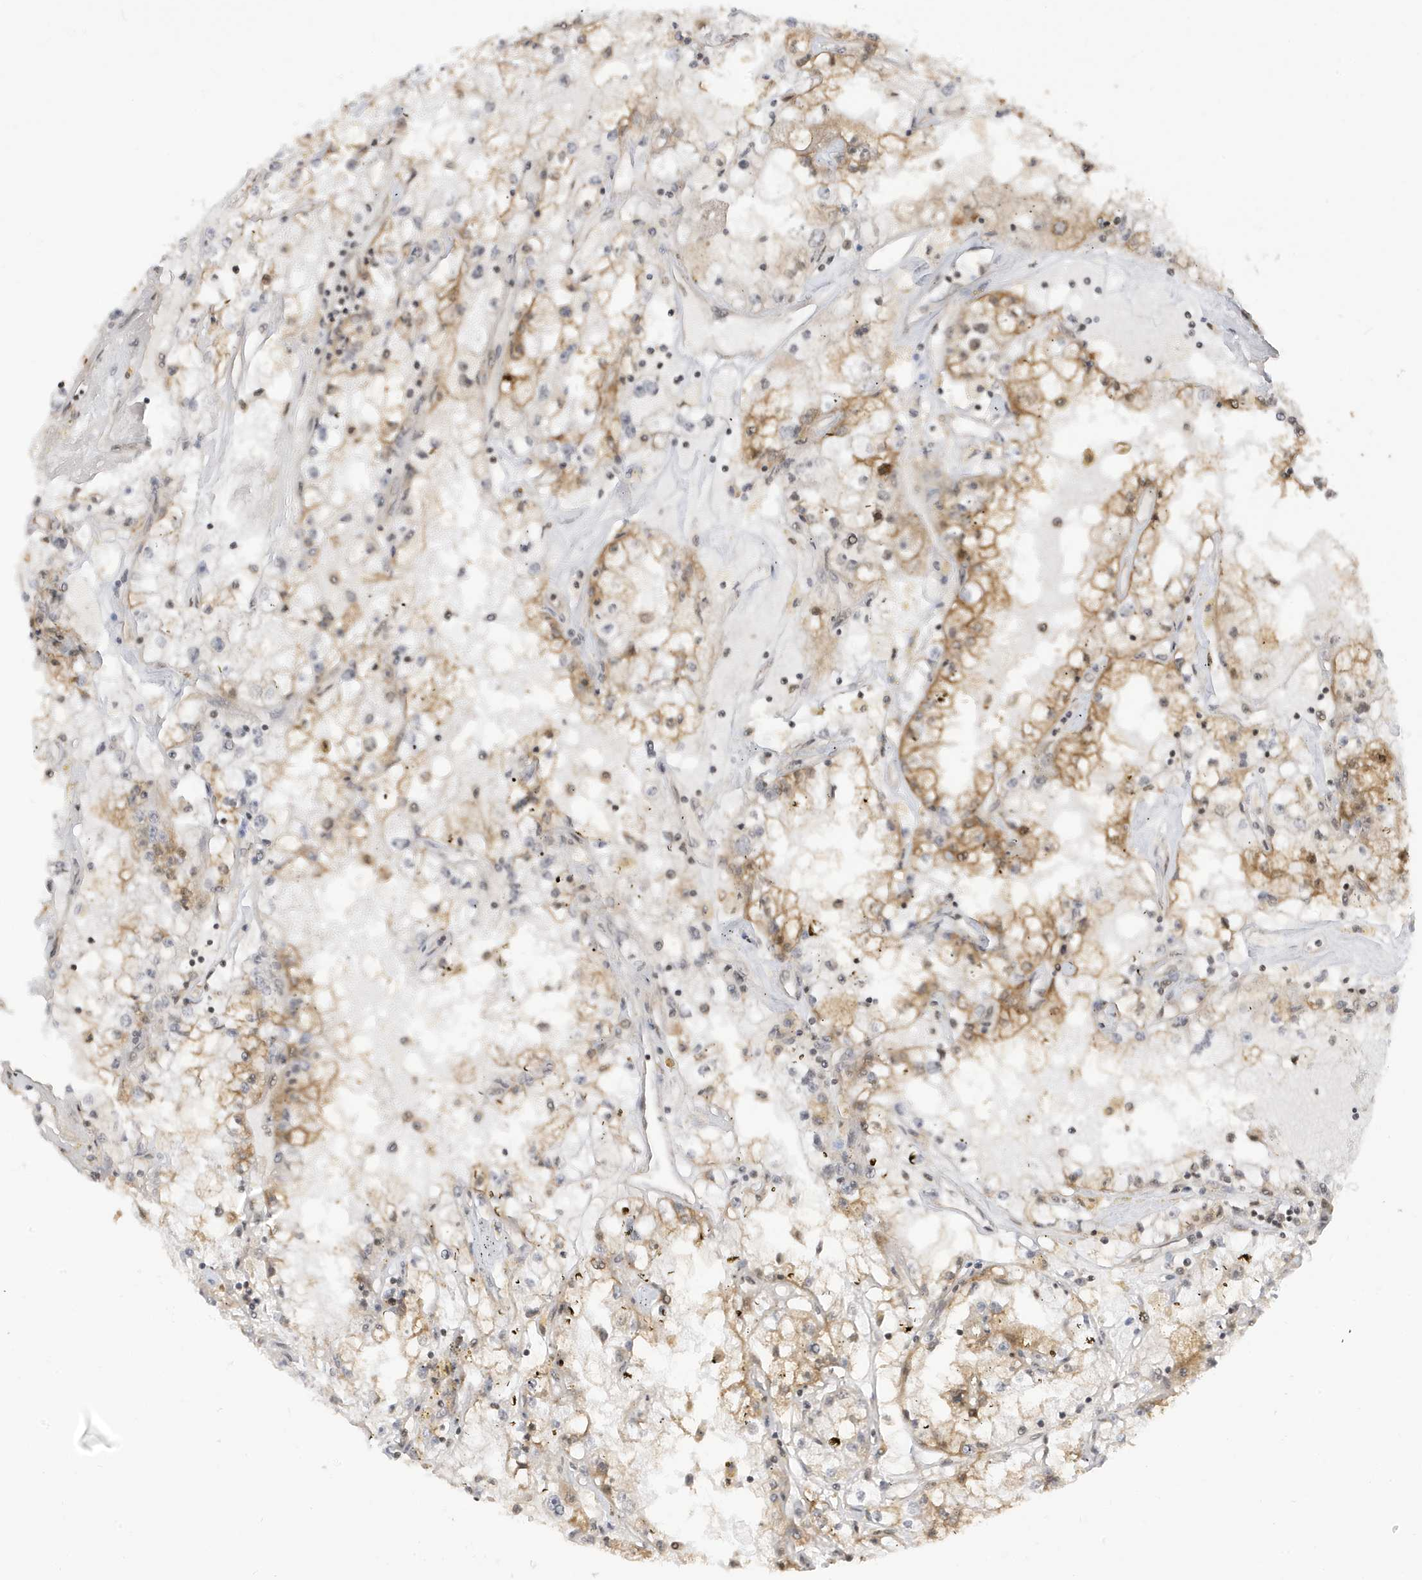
{"staining": {"intensity": "moderate", "quantity": "25%-75%", "location": "cytoplasmic/membranous"}, "tissue": "renal cancer", "cell_type": "Tumor cells", "image_type": "cancer", "snomed": [{"axis": "morphology", "description": "Adenocarcinoma, NOS"}, {"axis": "topography", "description": "Kidney"}], "caption": "Adenocarcinoma (renal) was stained to show a protein in brown. There is medium levels of moderate cytoplasmic/membranous expression in about 25%-75% of tumor cells.", "gene": "TAB3", "patient": {"sex": "male", "age": 56}}